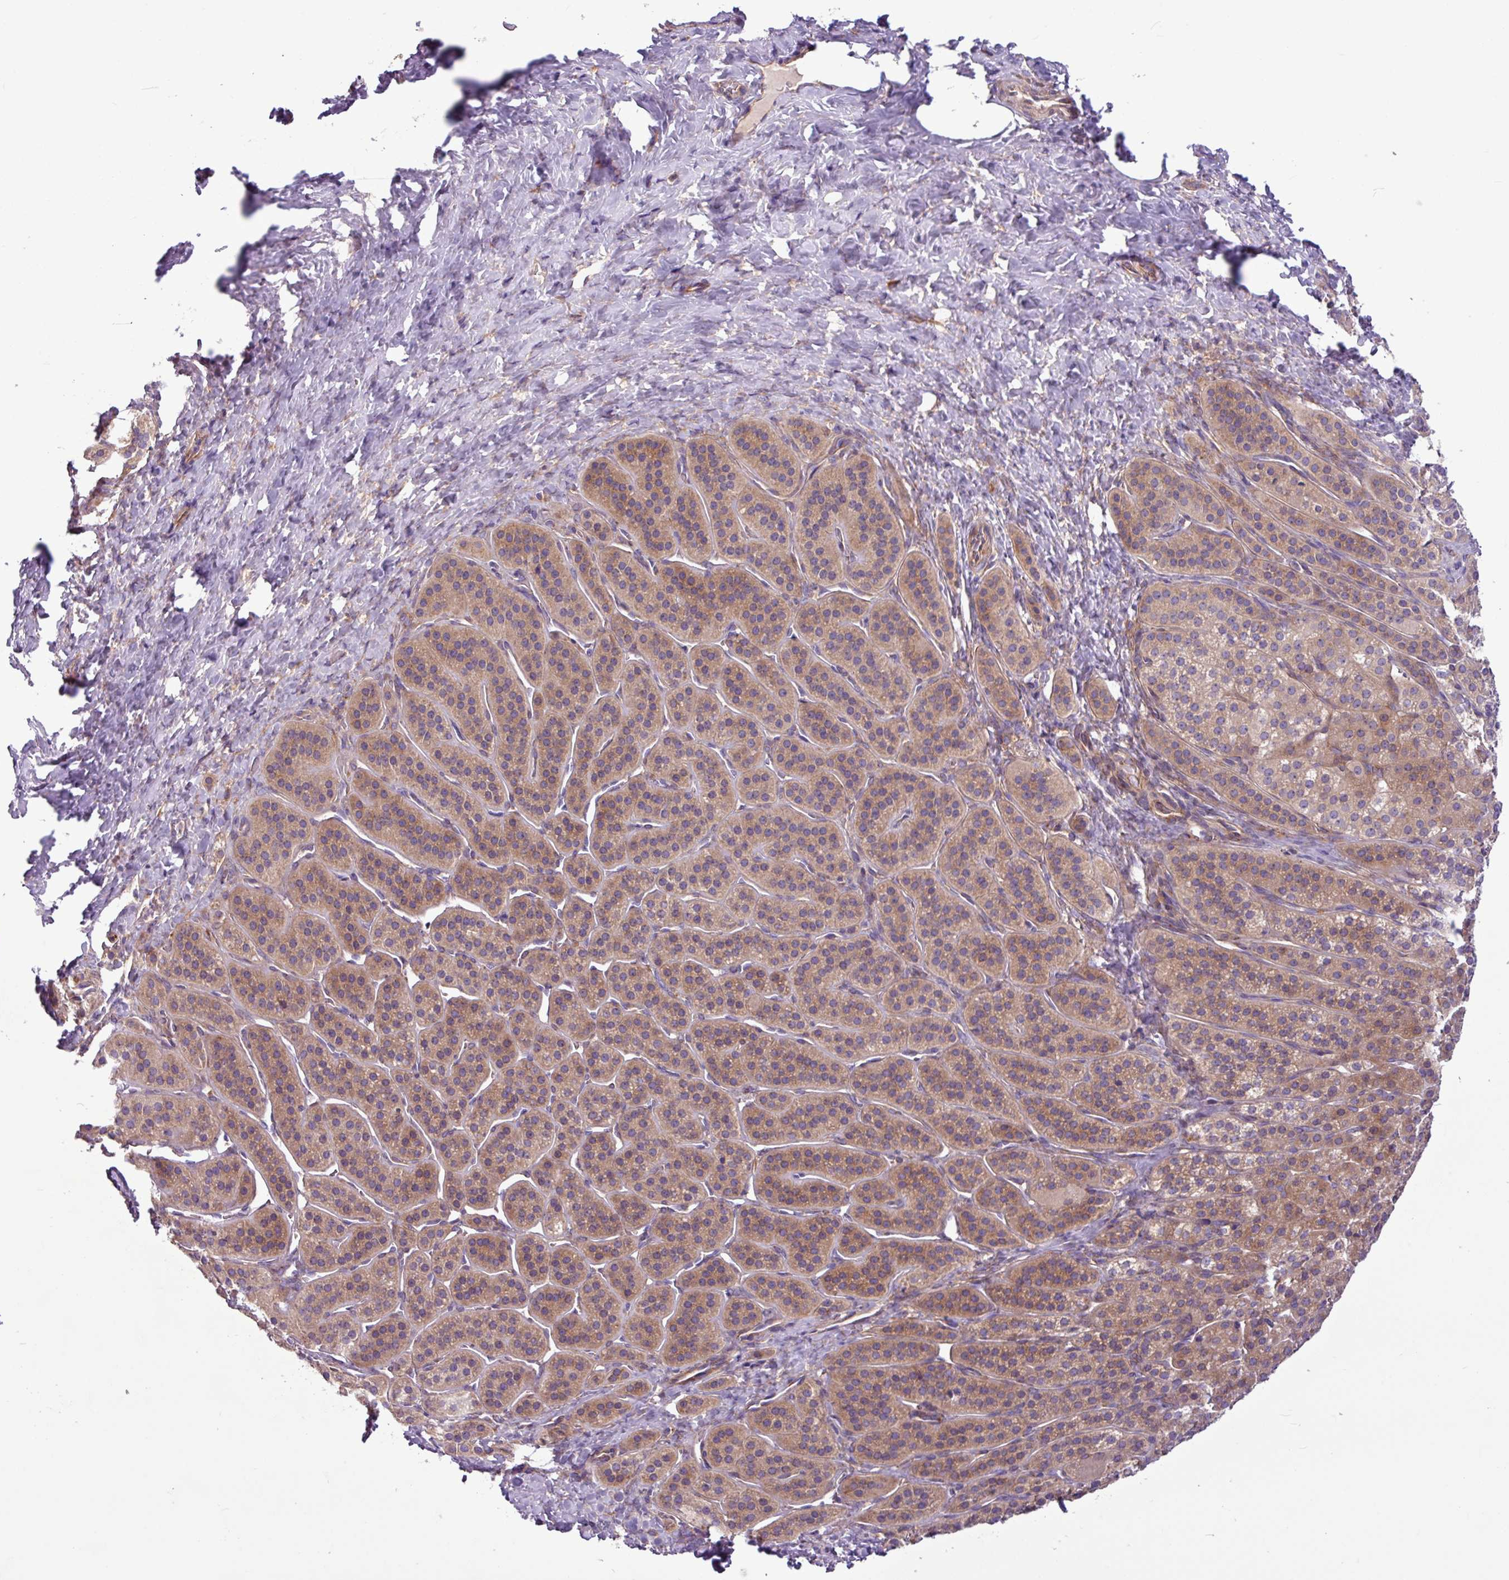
{"staining": {"intensity": "moderate", "quantity": ">75%", "location": "cytoplasmic/membranous"}, "tissue": "adrenal gland", "cell_type": "Glandular cells", "image_type": "normal", "snomed": [{"axis": "morphology", "description": "Normal tissue, NOS"}, {"axis": "topography", "description": "Adrenal gland"}], "caption": "The immunohistochemical stain shows moderate cytoplasmic/membranous expression in glandular cells of normal adrenal gland.", "gene": "MROH2A", "patient": {"sex": "female", "age": 41}}